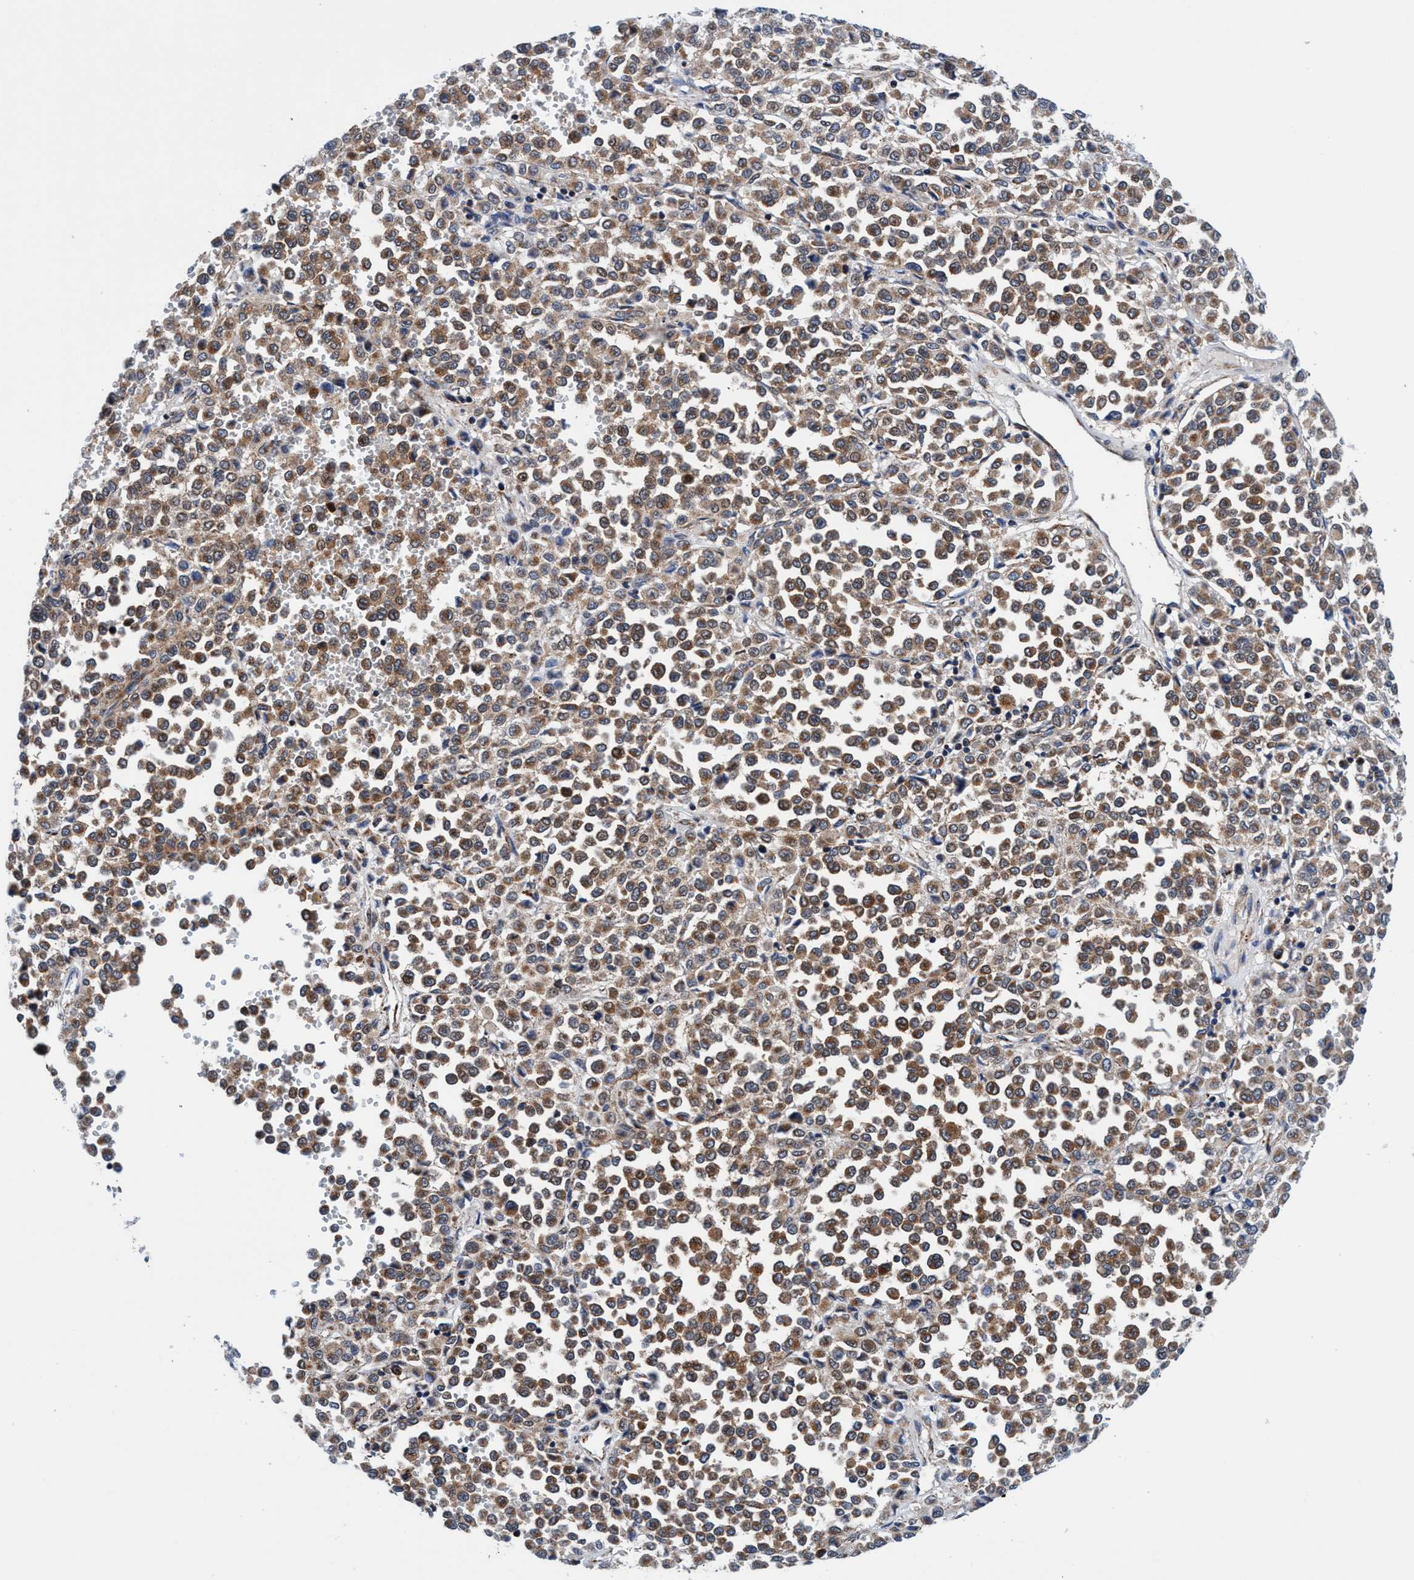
{"staining": {"intensity": "moderate", "quantity": ">75%", "location": "cytoplasmic/membranous"}, "tissue": "melanoma", "cell_type": "Tumor cells", "image_type": "cancer", "snomed": [{"axis": "morphology", "description": "Malignant melanoma, Metastatic site"}, {"axis": "topography", "description": "Pancreas"}], "caption": "Protein expression analysis of melanoma demonstrates moderate cytoplasmic/membranous staining in approximately >75% of tumor cells.", "gene": "AGAP2", "patient": {"sex": "female", "age": 30}}